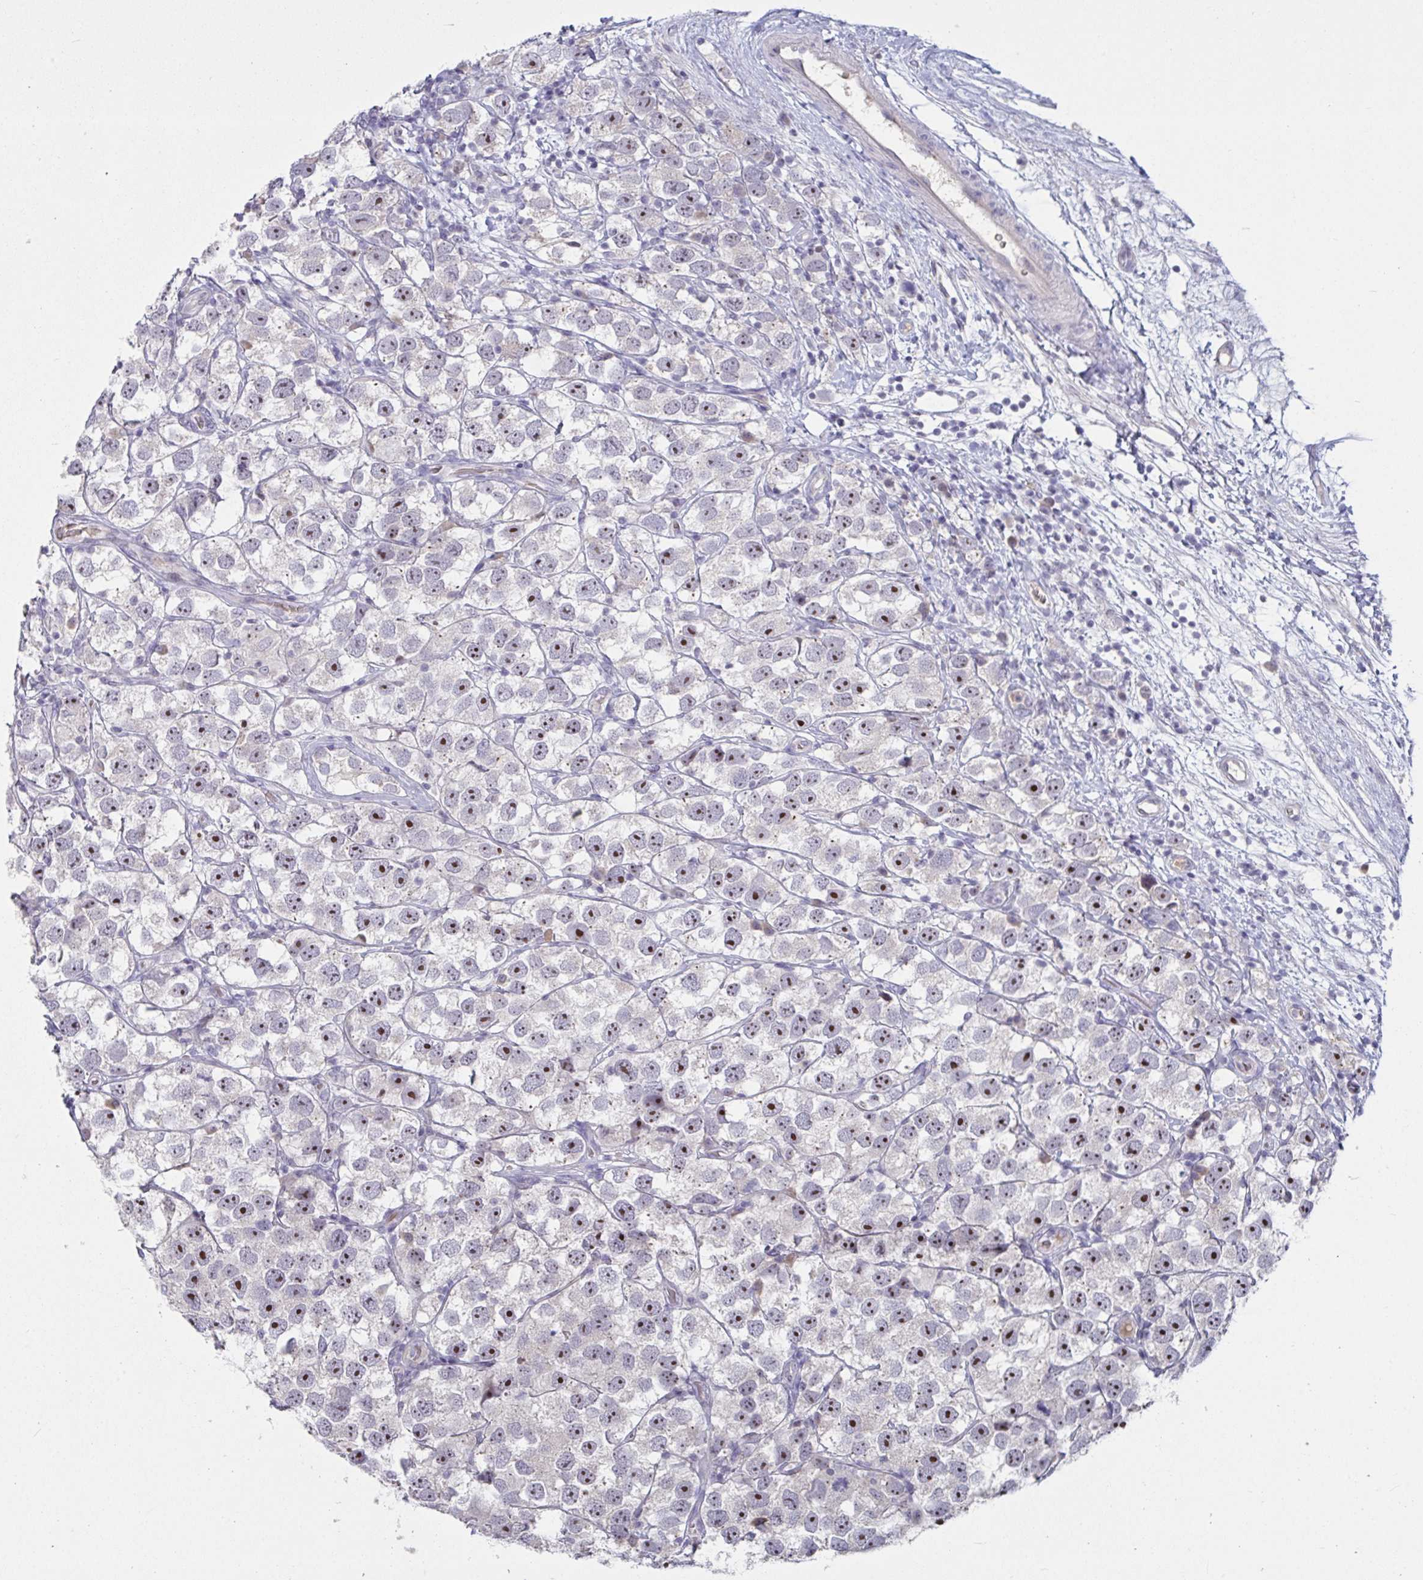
{"staining": {"intensity": "moderate", "quantity": "25%-75%", "location": "nuclear"}, "tissue": "testis cancer", "cell_type": "Tumor cells", "image_type": "cancer", "snomed": [{"axis": "morphology", "description": "Seminoma, NOS"}, {"axis": "topography", "description": "Testis"}], "caption": "This photomicrograph reveals testis cancer stained with immunohistochemistry to label a protein in brown. The nuclear of tumor cells show moderate positivity for the protein. Nuclei are counter-stained blue.", "gene": "MYC", "patient": {"sex": "male", "age": 26}}